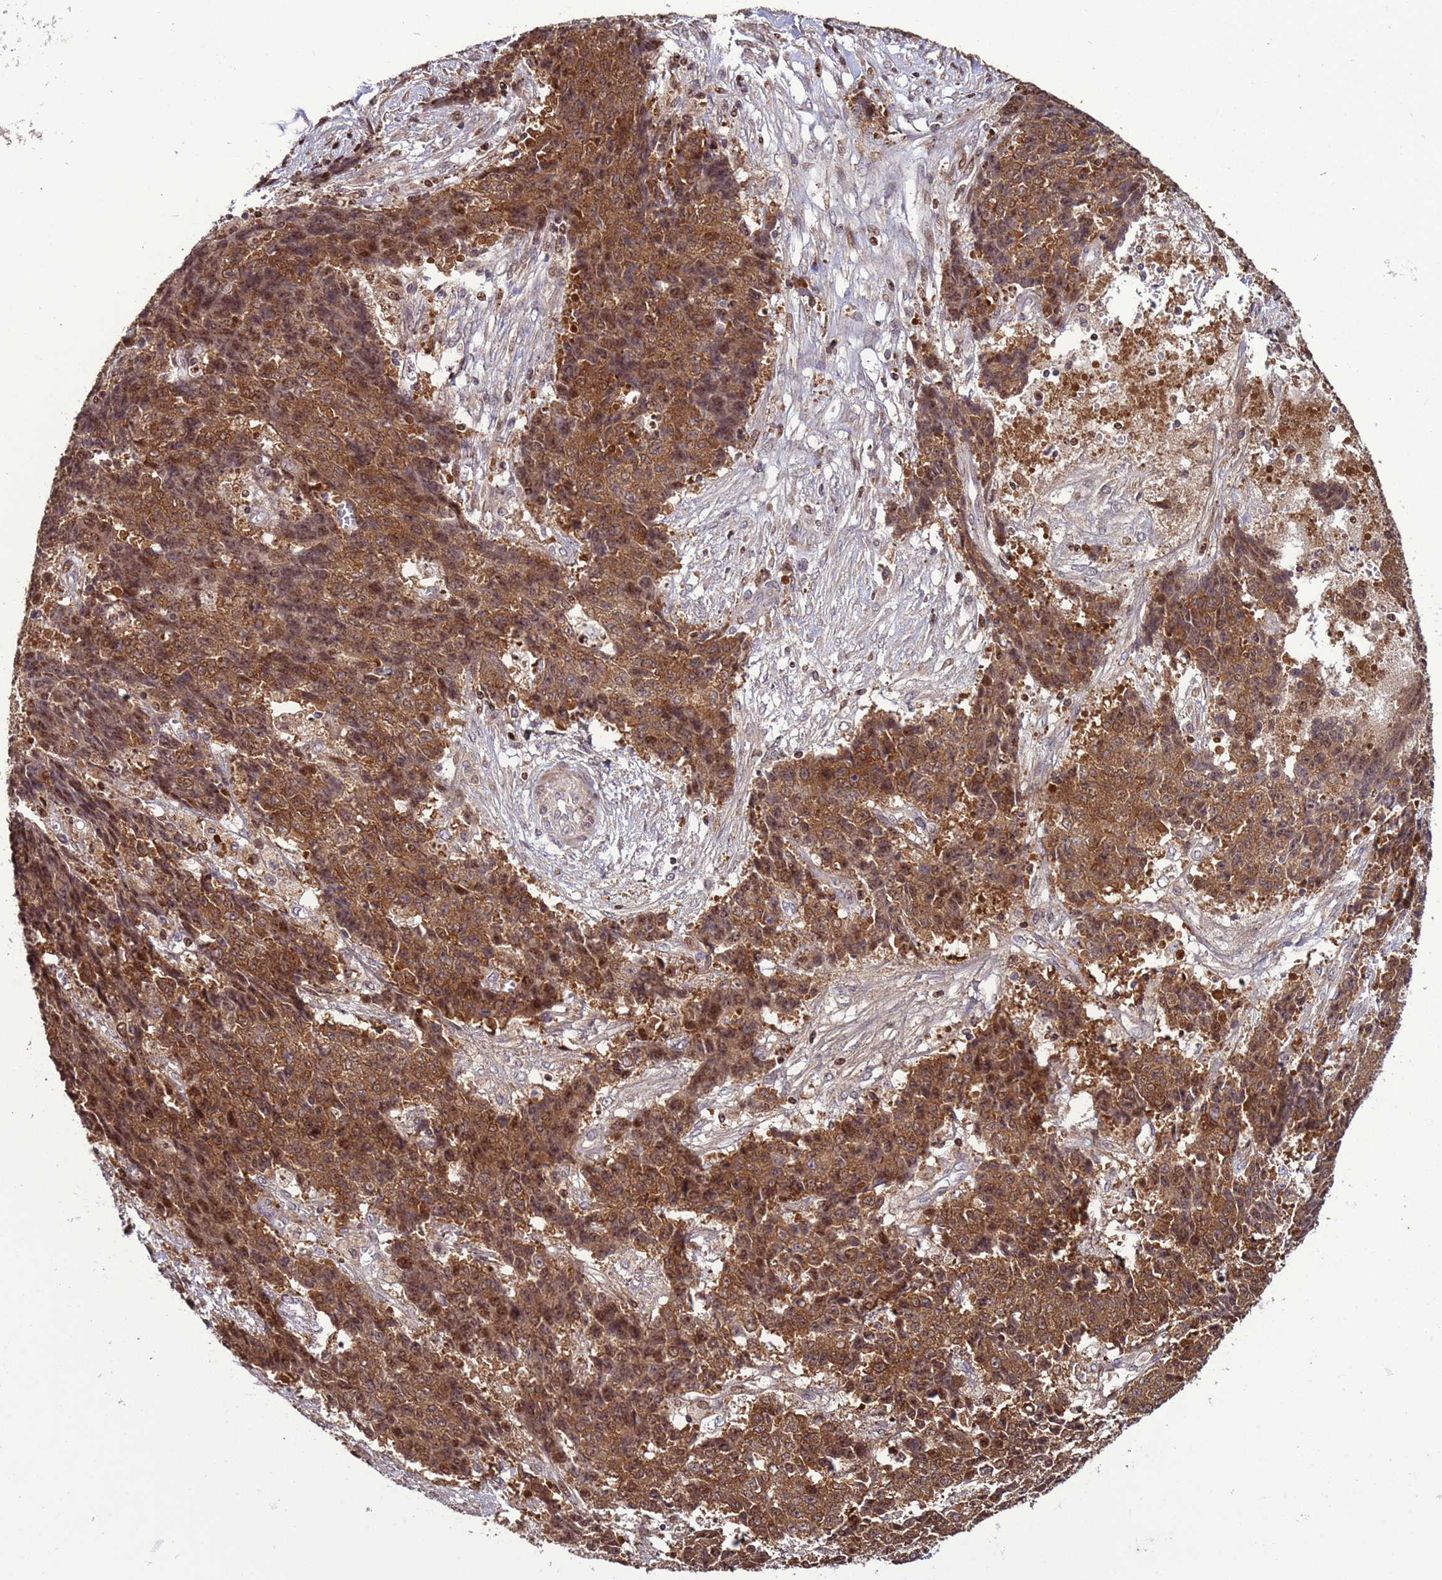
{"staining": {"intensity": "moderate", "quantity": ">75%", "location": "cytoplasmic/membranous,nuclear"}, "tissue": "ovarian cancer", "cell_type": "Tumor cells", "image_type": "cancer", "snomed": [{"axis": "morphology", "description": "Carcinoma, endometroid"}, {"axis": "topography", "description": "Ovary"}], "caption": "Immunohistochemical staining of endometroid carcinoma (ovarian) shows medium levels of moderate cytoplasmic/membranous and nuclear staining in approximately >75% of tumor cells. (brown staining indicates protein expression, while blue staining denotes nuclei).", "gene": "HGH1", "patient": {"sex": "female", "age": 42}}